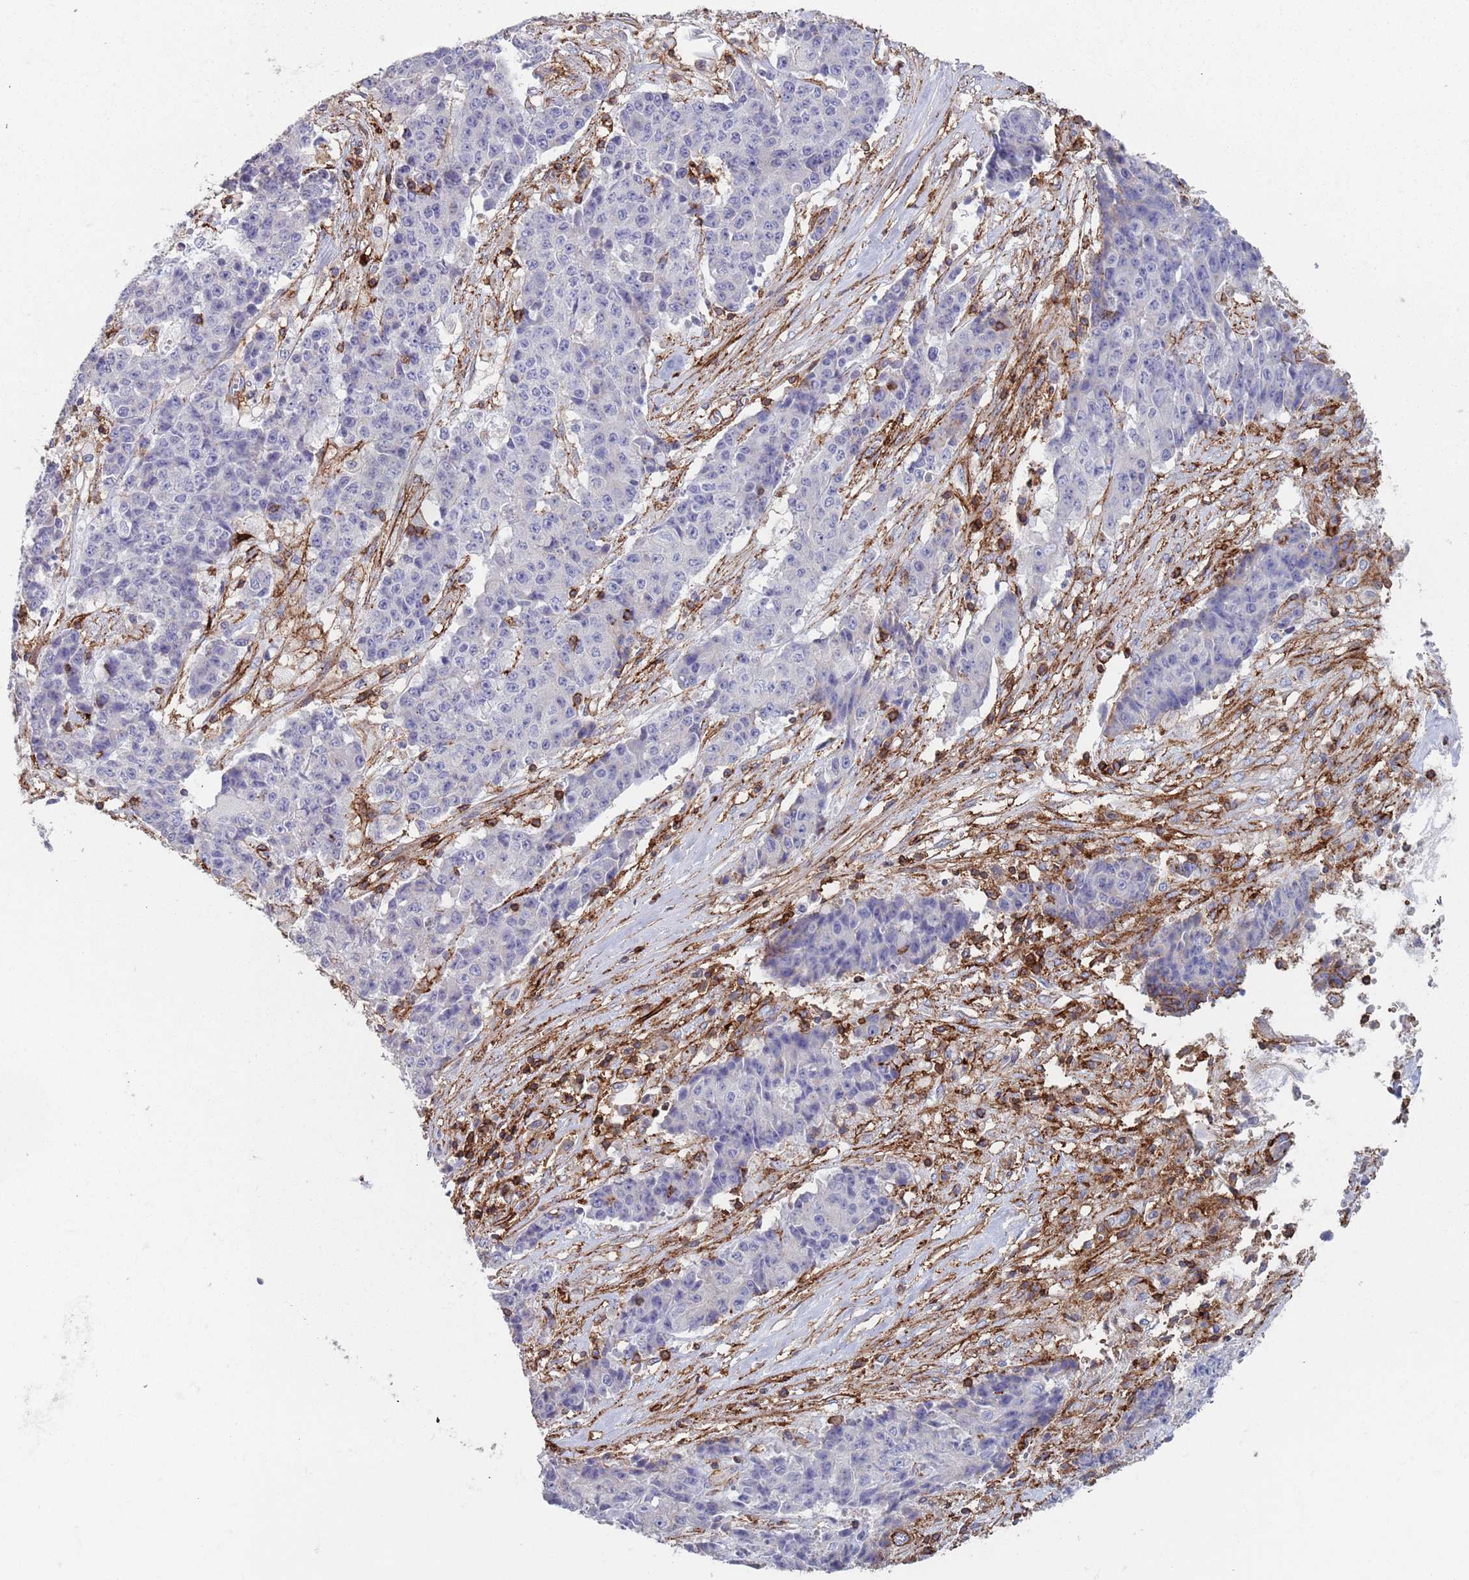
{"staining": {"intensity": "negative", "quantity": "none", "location": "none"}, "tissue": "ovarian cancer", "cell_type": "Tumor cells", "image_type": "cancer", "snomed": [{"axis": "morphology", "description": "Carcinoma, endometroid"}, {"axis": "topography", "description": "Ovary"}], "caption": "Ovarian cancer was stained to show a protein in brown. There is no significant expression in tumor cells.", "gene": "RNF144A", "patient": {"sex": "female", "age": 42}}